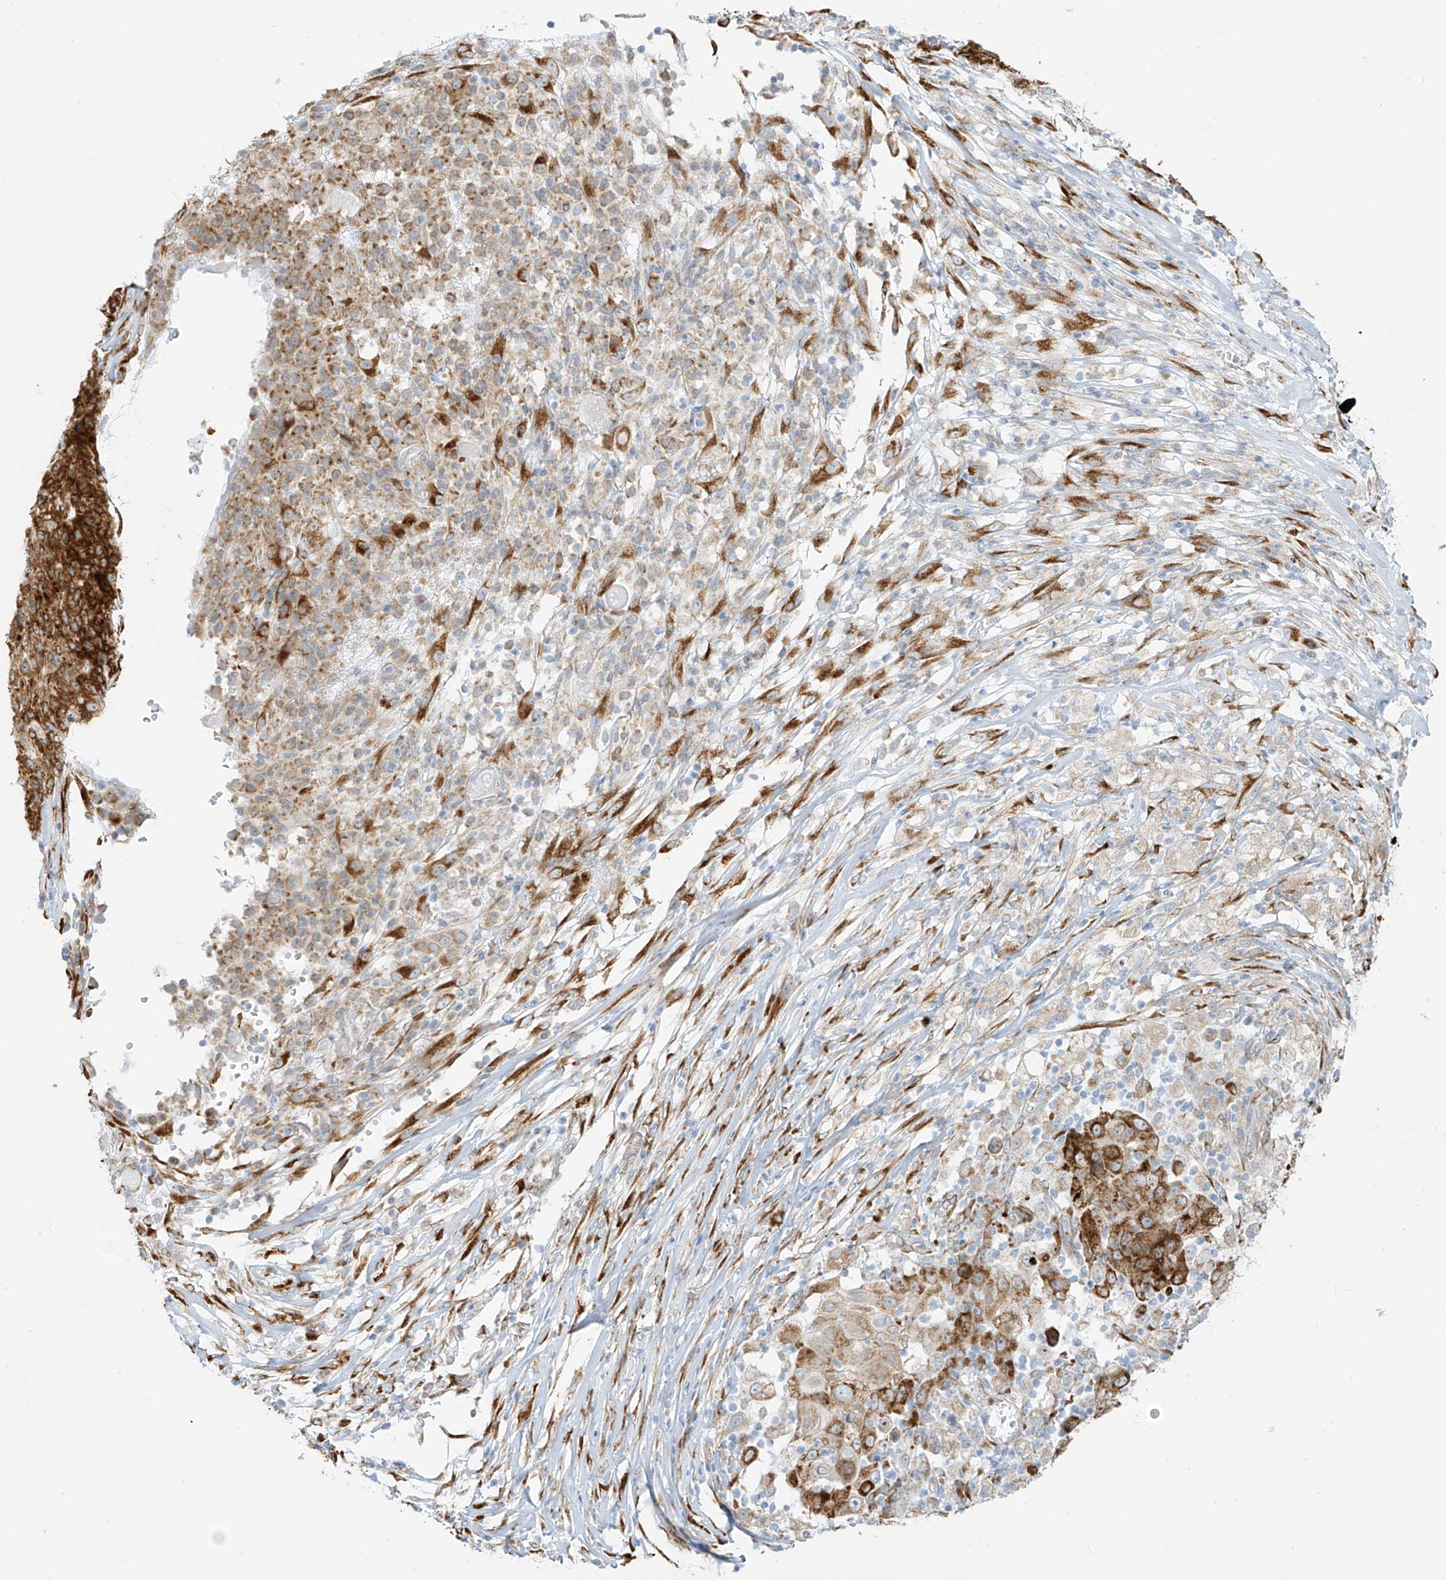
{"staining": {"intensity": "moderate", "quantity": ">75%", "location": "cytoplasmic/membranous"}, "tissue": "ovarian cancer", "cell_type": "Tumor cells", "image_type": "cancer", "snomed": [{"axis": "morphology", "description": "Carcinoma, endometroid"}, {"axis": "topography", "description": "Ovary"}], "caption": "This micrograph demonstrates immunohistochemistry staining of human ovarian cancer, with medium moderate cytoplasmic/membranous expression in about >75% of tumor cells.", "gene": "LRRC59", "patient": {"sex": "female", "age": 42}}